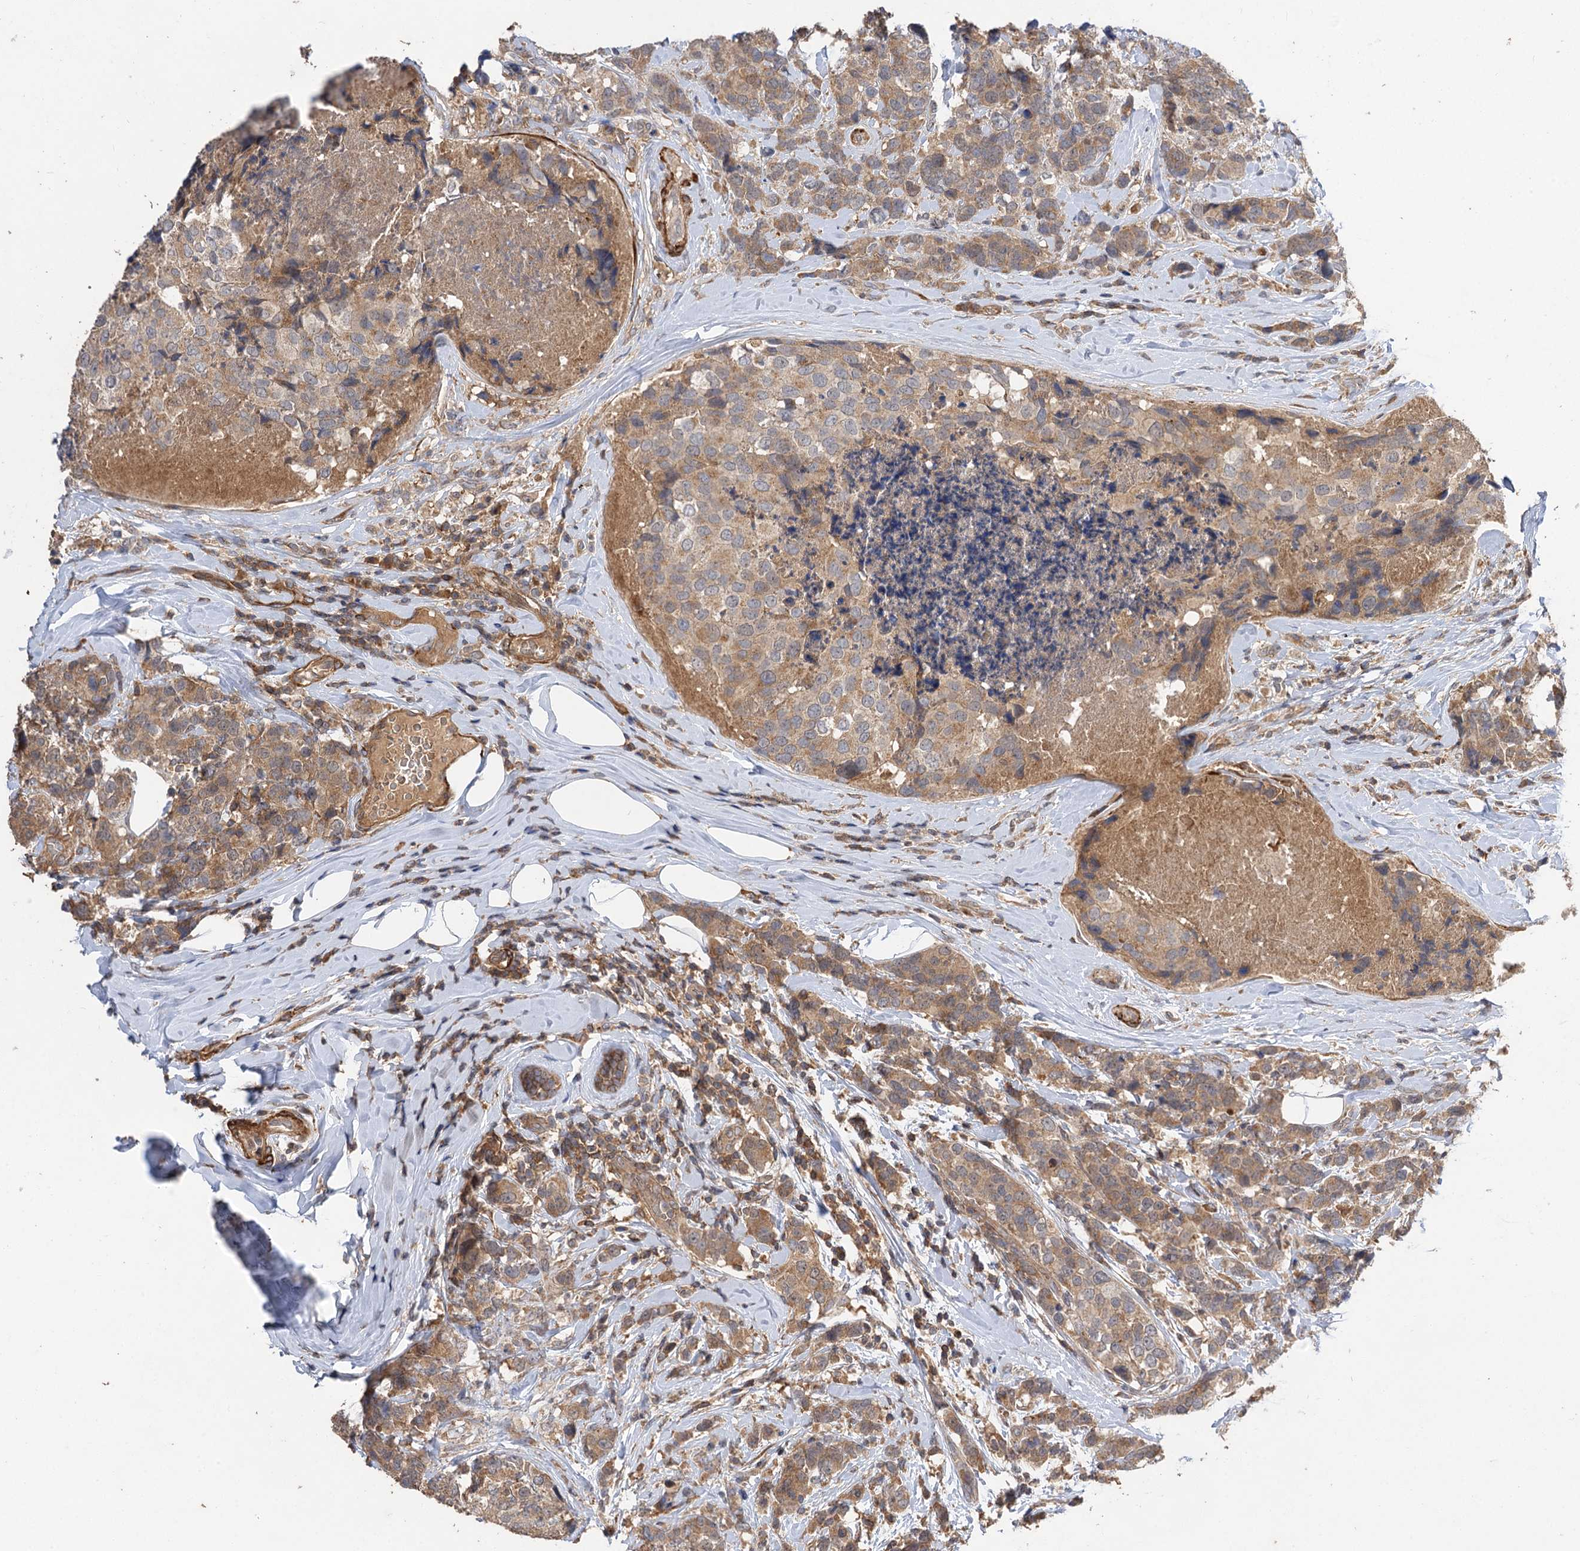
{"staining": {"intensity": "moderate", "quantity": ">75%", "location": "cytoplasmic/membranous"}, "tissue": "breast cancer", "cell_type": "Tumor cells", "image_type": "cancer", "snomed": [{"axis": "morphology", "description": "Lobular carcinoma"}, {"axis": "topography", "description": "Breast"}], "caption": "Tumor cells reveal medium levels of moderate cytoplasmic/membranous expression in about >75% of cells in human lobular carcinoma (breast).", "gene": "FBXW8", "patient": {"sex": "female", "age": 59}}